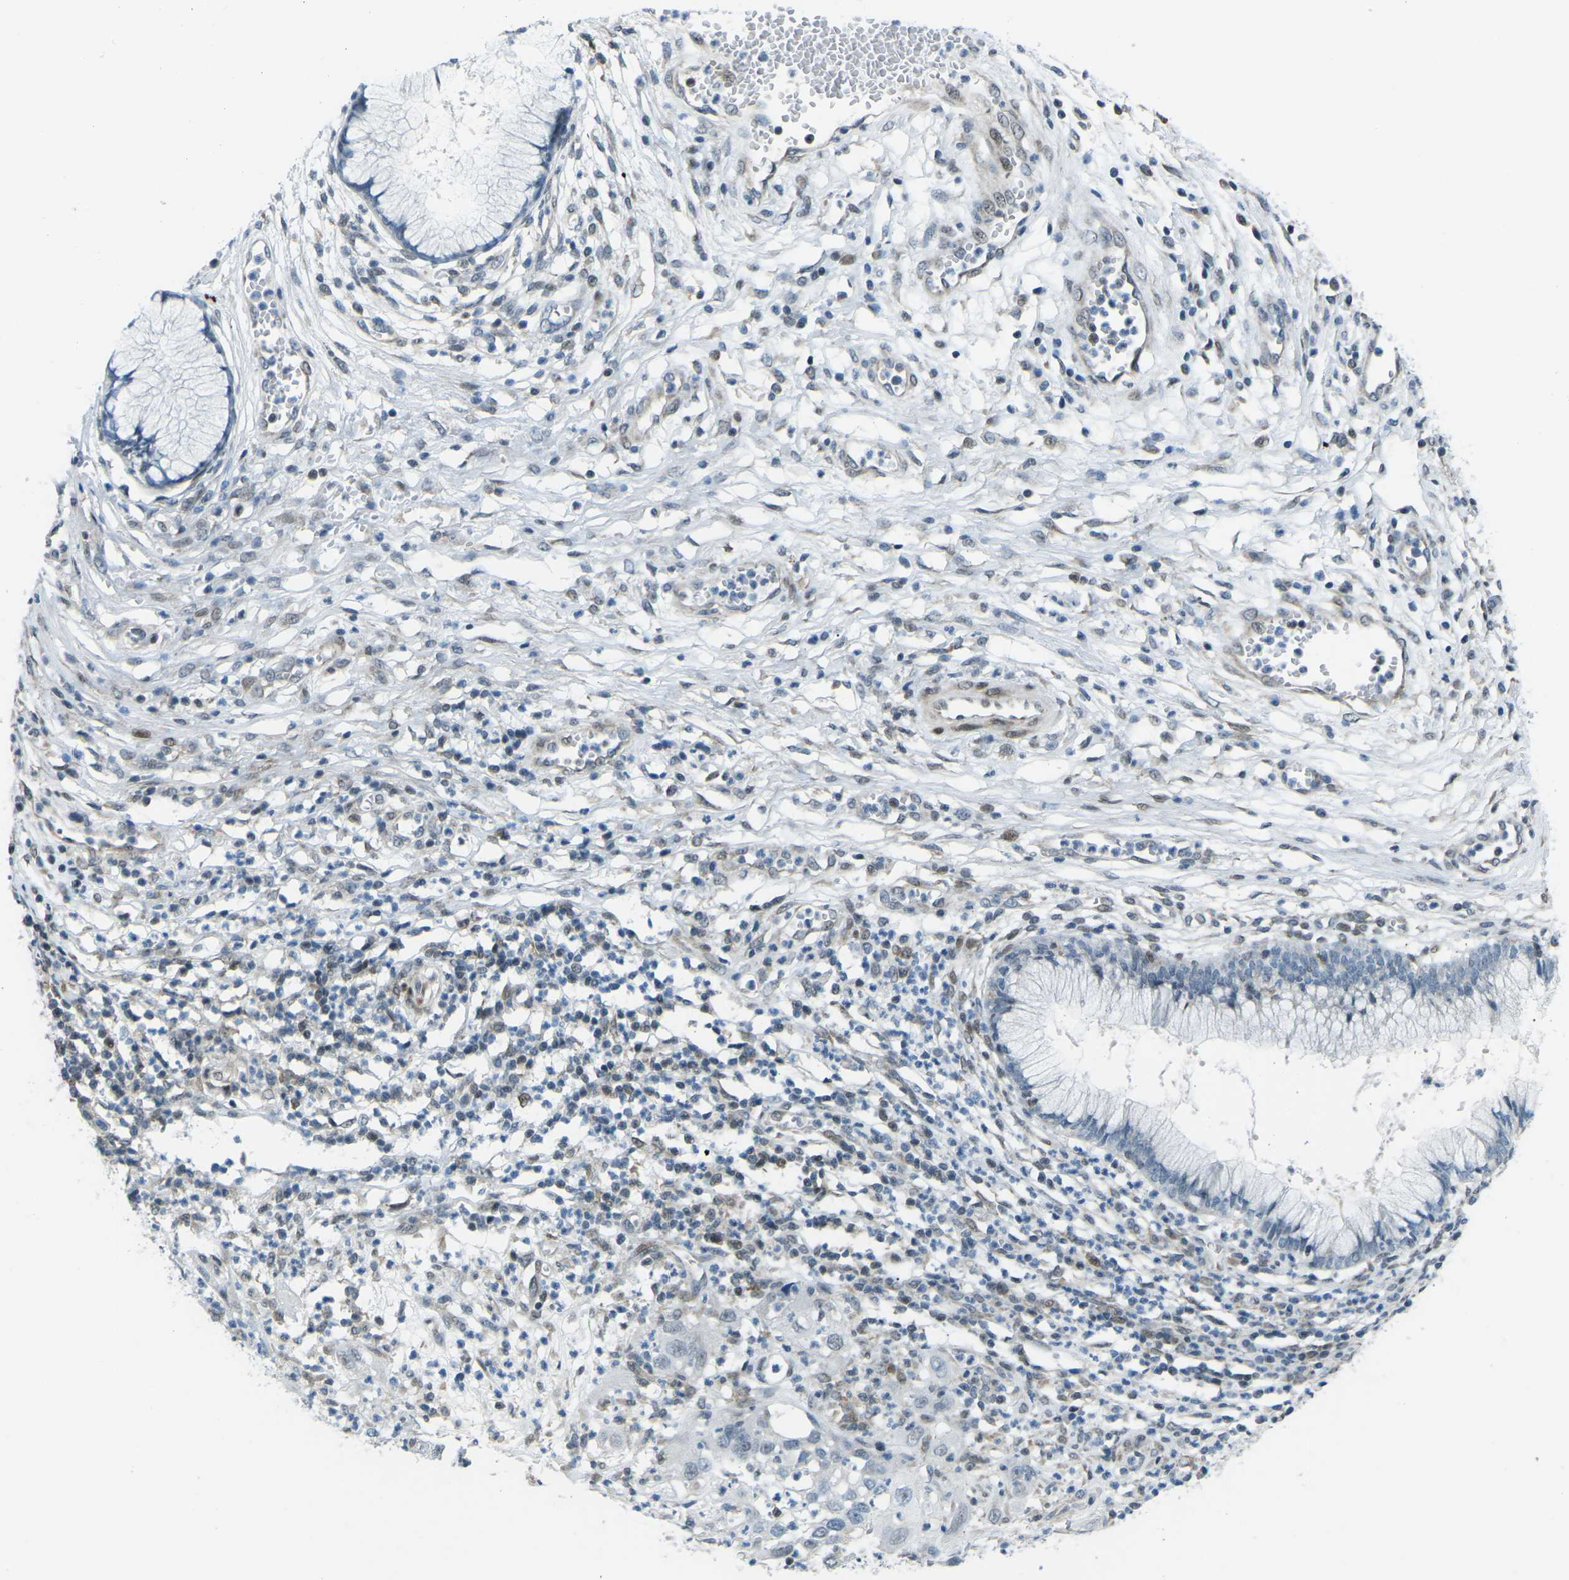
{"staining": {"intensity": "weak", "quantity": "<25%", "location": "nuclear"}, "tissue": "cervical cancer", "cell_type": "Tumor cells", "image_type": "cancer", "snomed": [{"axis": "morphology", "description": "Squamous cell carcinoma, NOS"}, {"axis": "topography", "description": "Cervix"}], "caption": "Tumor cells show no significant expression in cervical cancer. Brightfield microscopy of IHC stained with DAB (brown) and hematoxylin (blue), captured at high magnification.", "gene": "MBNL1", "patient": {"sex": "female", "age": 32}}